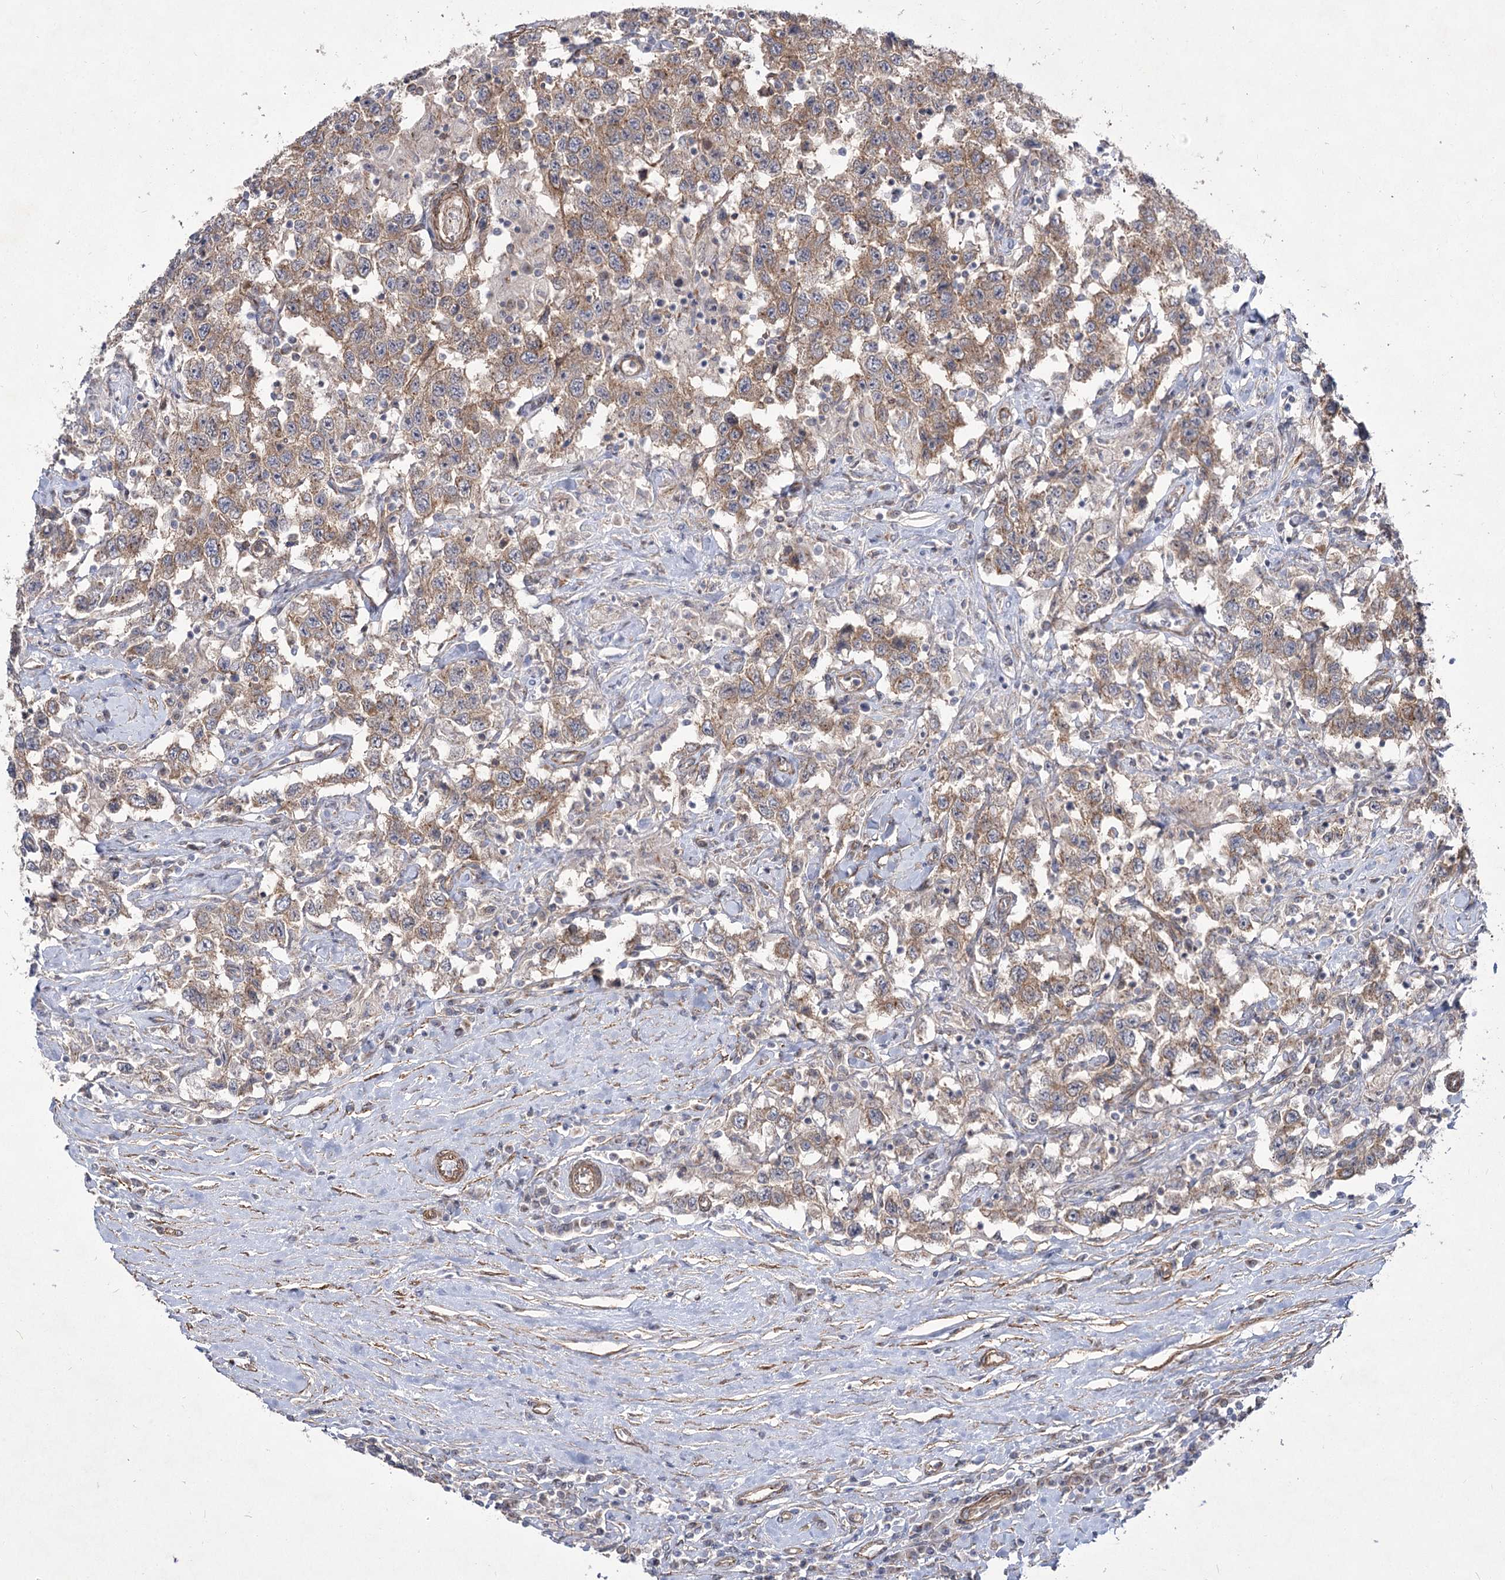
{"staining": {"intensity": "weak", "quantity": ">75%", "location": "cytoplasmic/membranous"}, "tissue": "testis cancer", "cell_type": "Tumor cells", "image_type": "cancer", "snomed": [{"axis": "morphology", "description": "Seminoma, NOS"}, {"axis": "topography", "description": "Testis"}], "caption": "Testis cancer (seminoma) stained with a protein marker exhibits weak staining in tumor cells.", "gene": "SH3BP5L", "patient": {"sex": "male", "age": 41}}